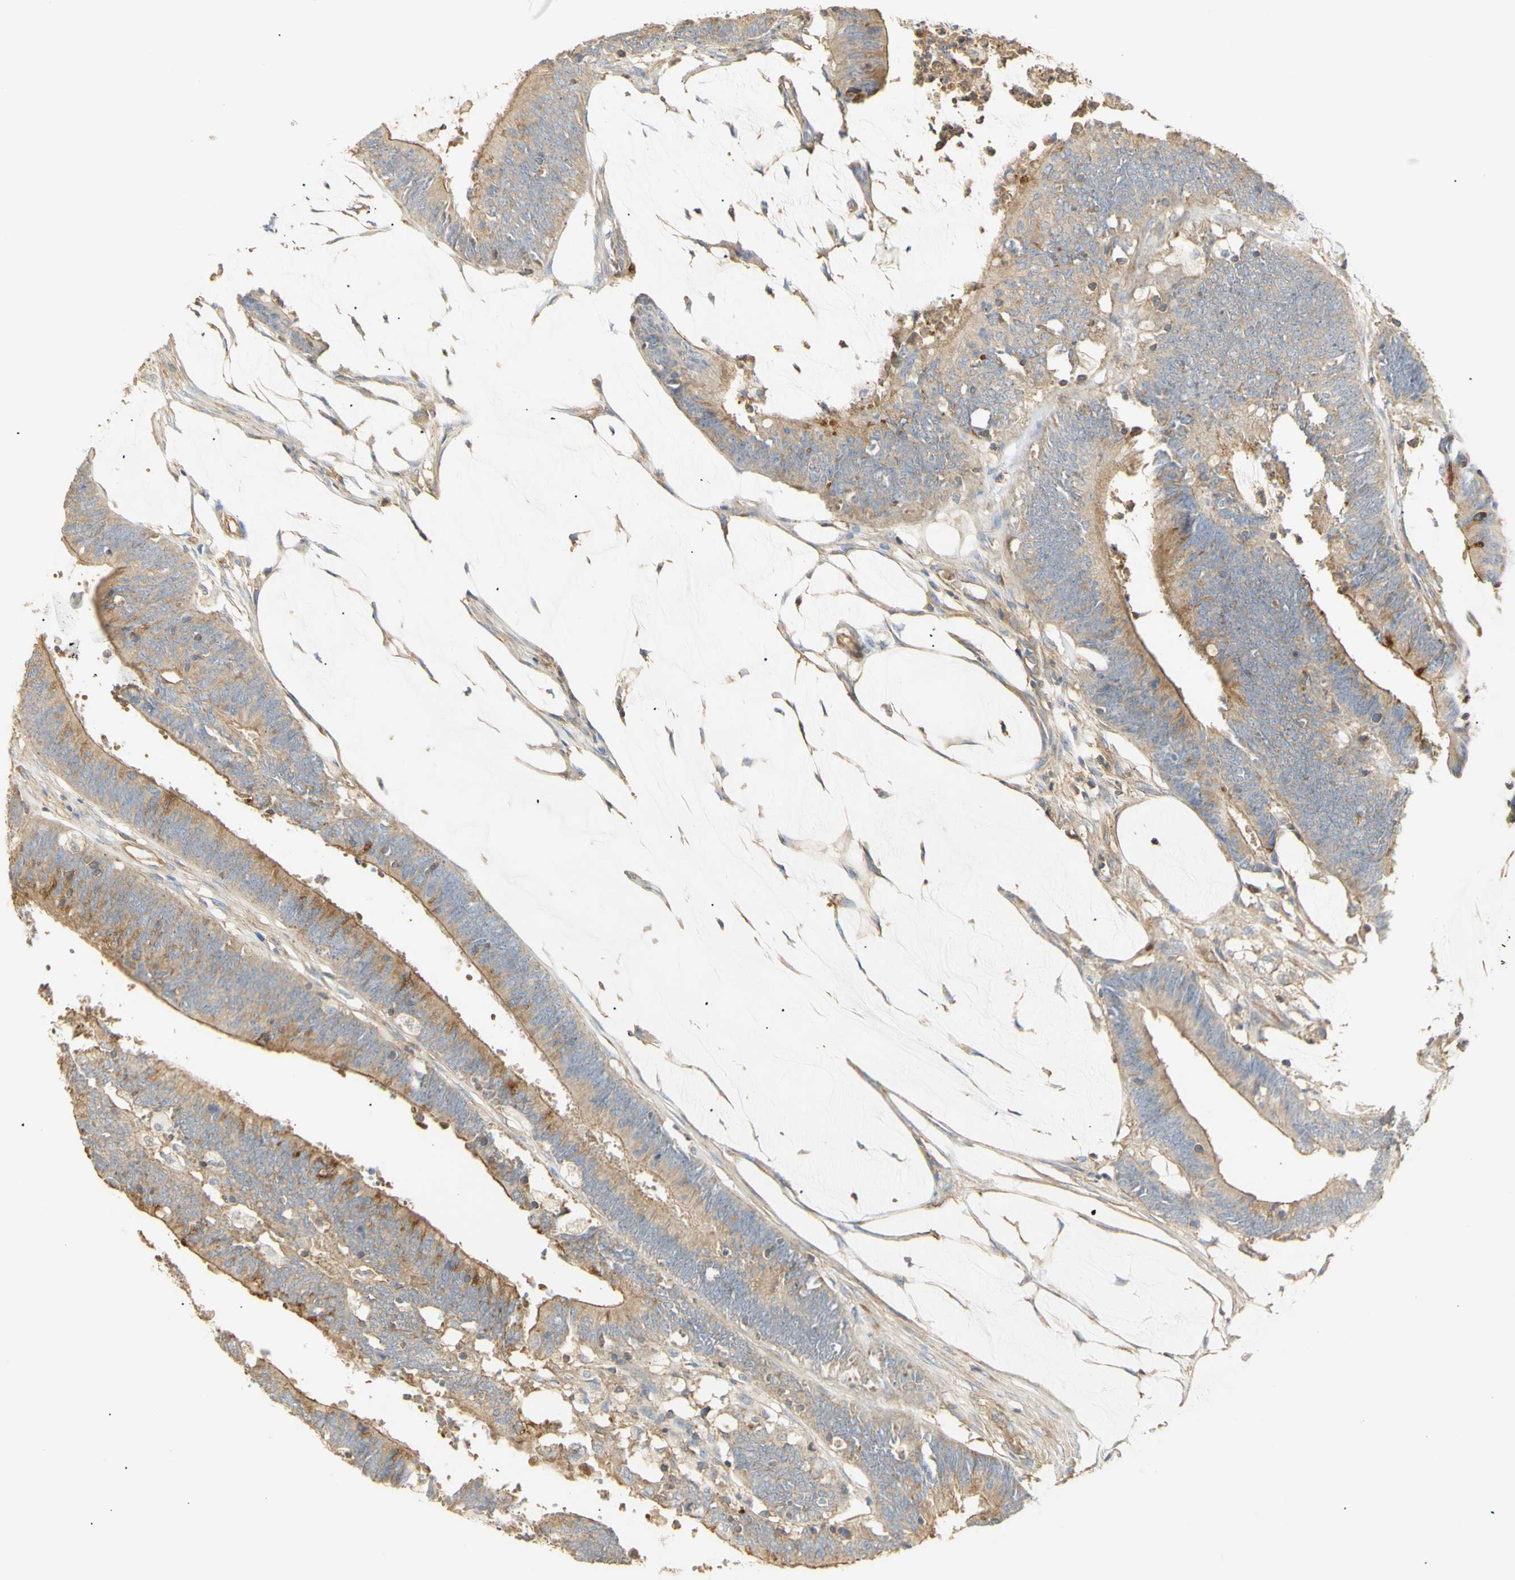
{"staining": {"intensity": "moderate", "quantity": "25%-75%", "location": "cytoplasmic/membranous"}, "tissue": "colorectal cancer", "cell_type": "Tumor cells", "image_type": "cancer", "snomed": [{"axis": "morphology", "description": "Adenocarcinoma, NOS"}, {"axis": "topography", "description": "Rectum"}], "caption": "The image displays a brown stain indicating the presence of a protein in the cytoplasmic/membranous of tumor cells in adenocarcinoma (colorectal).", "gene": "KCNE4", "patient": {"sex": "female", "age": 66}}